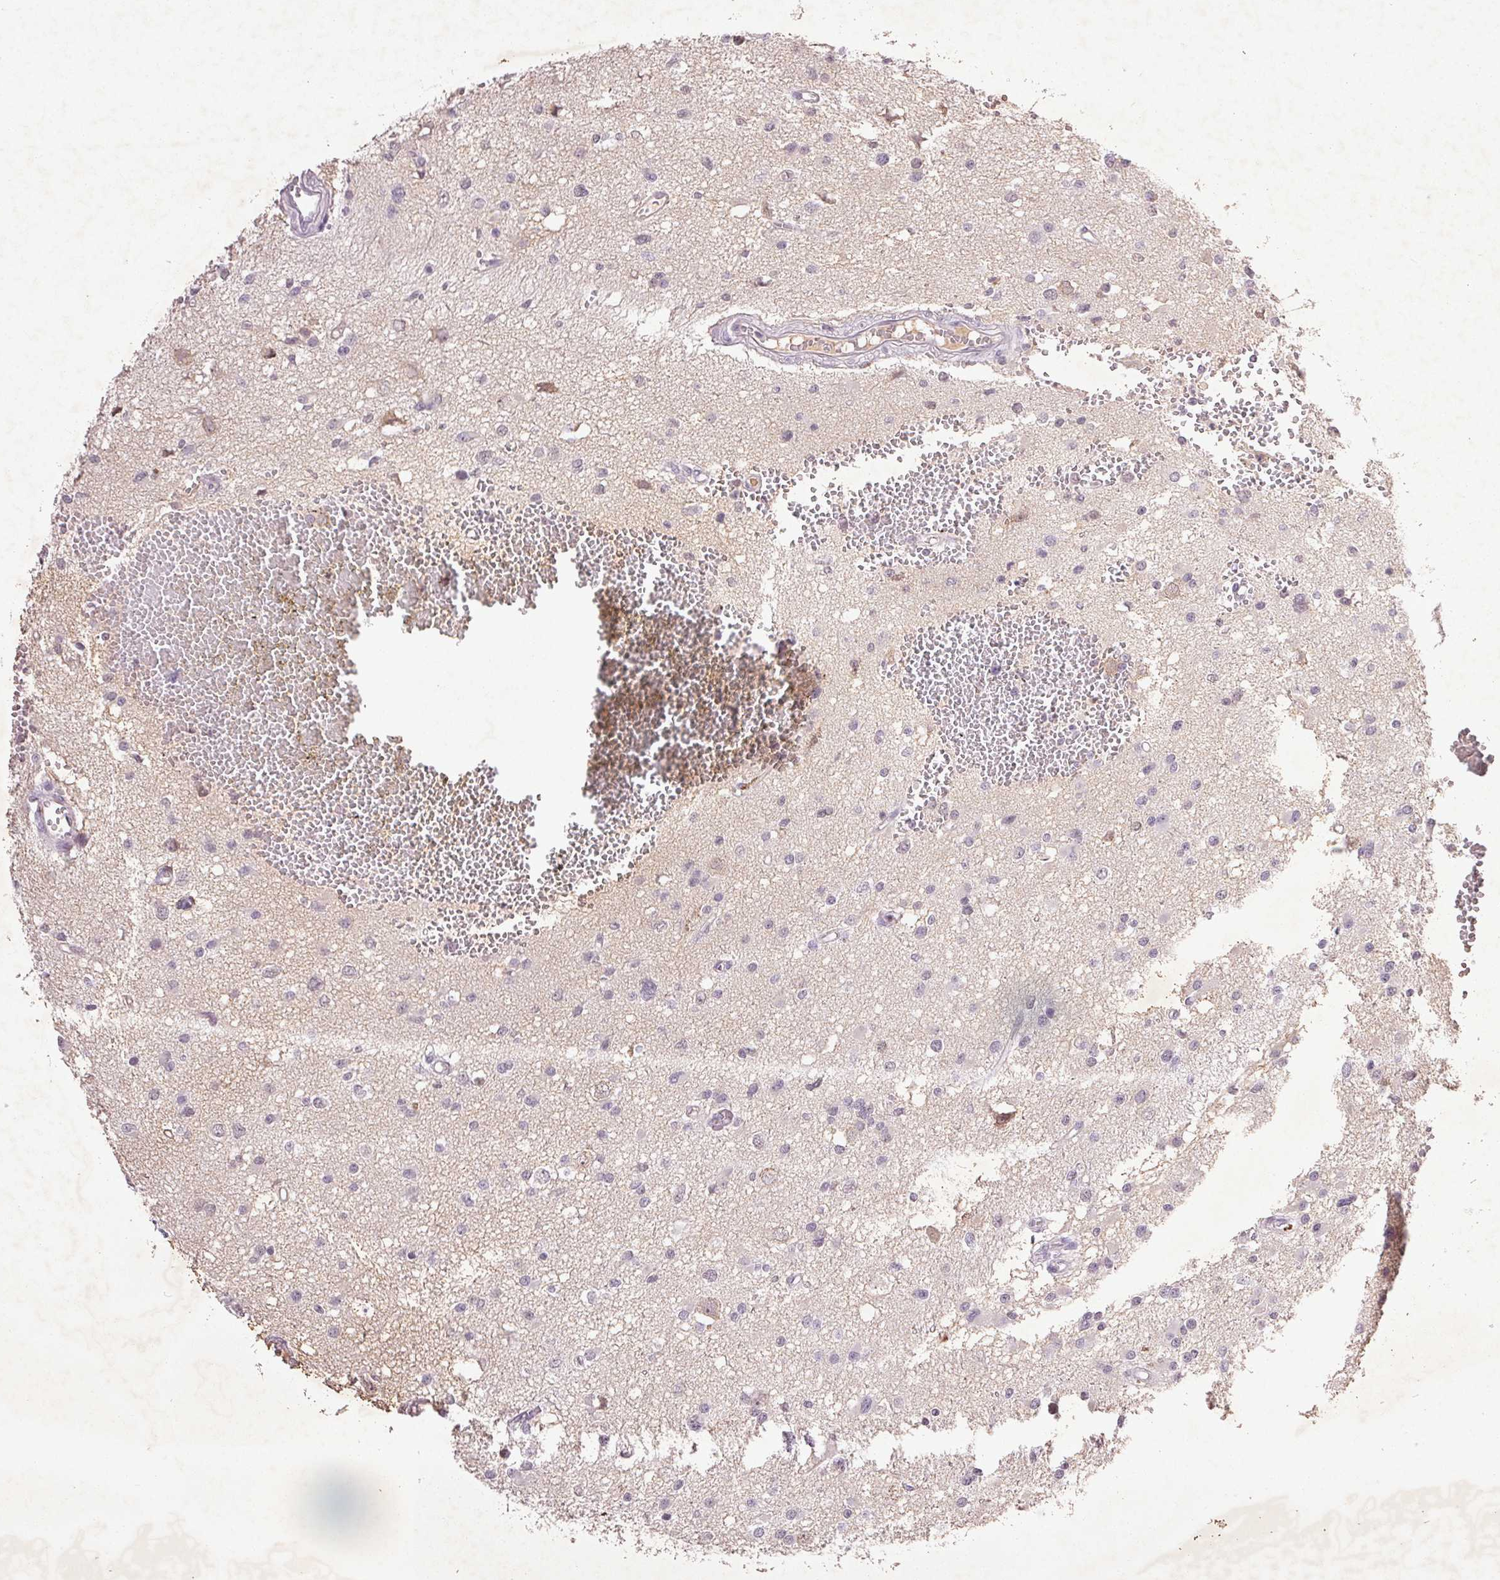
{"staining": {"intensity": "negative", "quantity": "none", "location": "none"}, "tissue": "glioma", "cell_type": "Tumor cells", "image_type": "cancer", "snomed": [{"axis": "morphology", "description": "Glioma, malignant, High grade"}, {"axis": "topography", "description": "Brain"}], "caption": "The photomicrograph shows no significant staining in tumor cells of malignant high-grade glioma.", "gene": "FAM168B", "patient": {"sex": "male", "age": 54}}